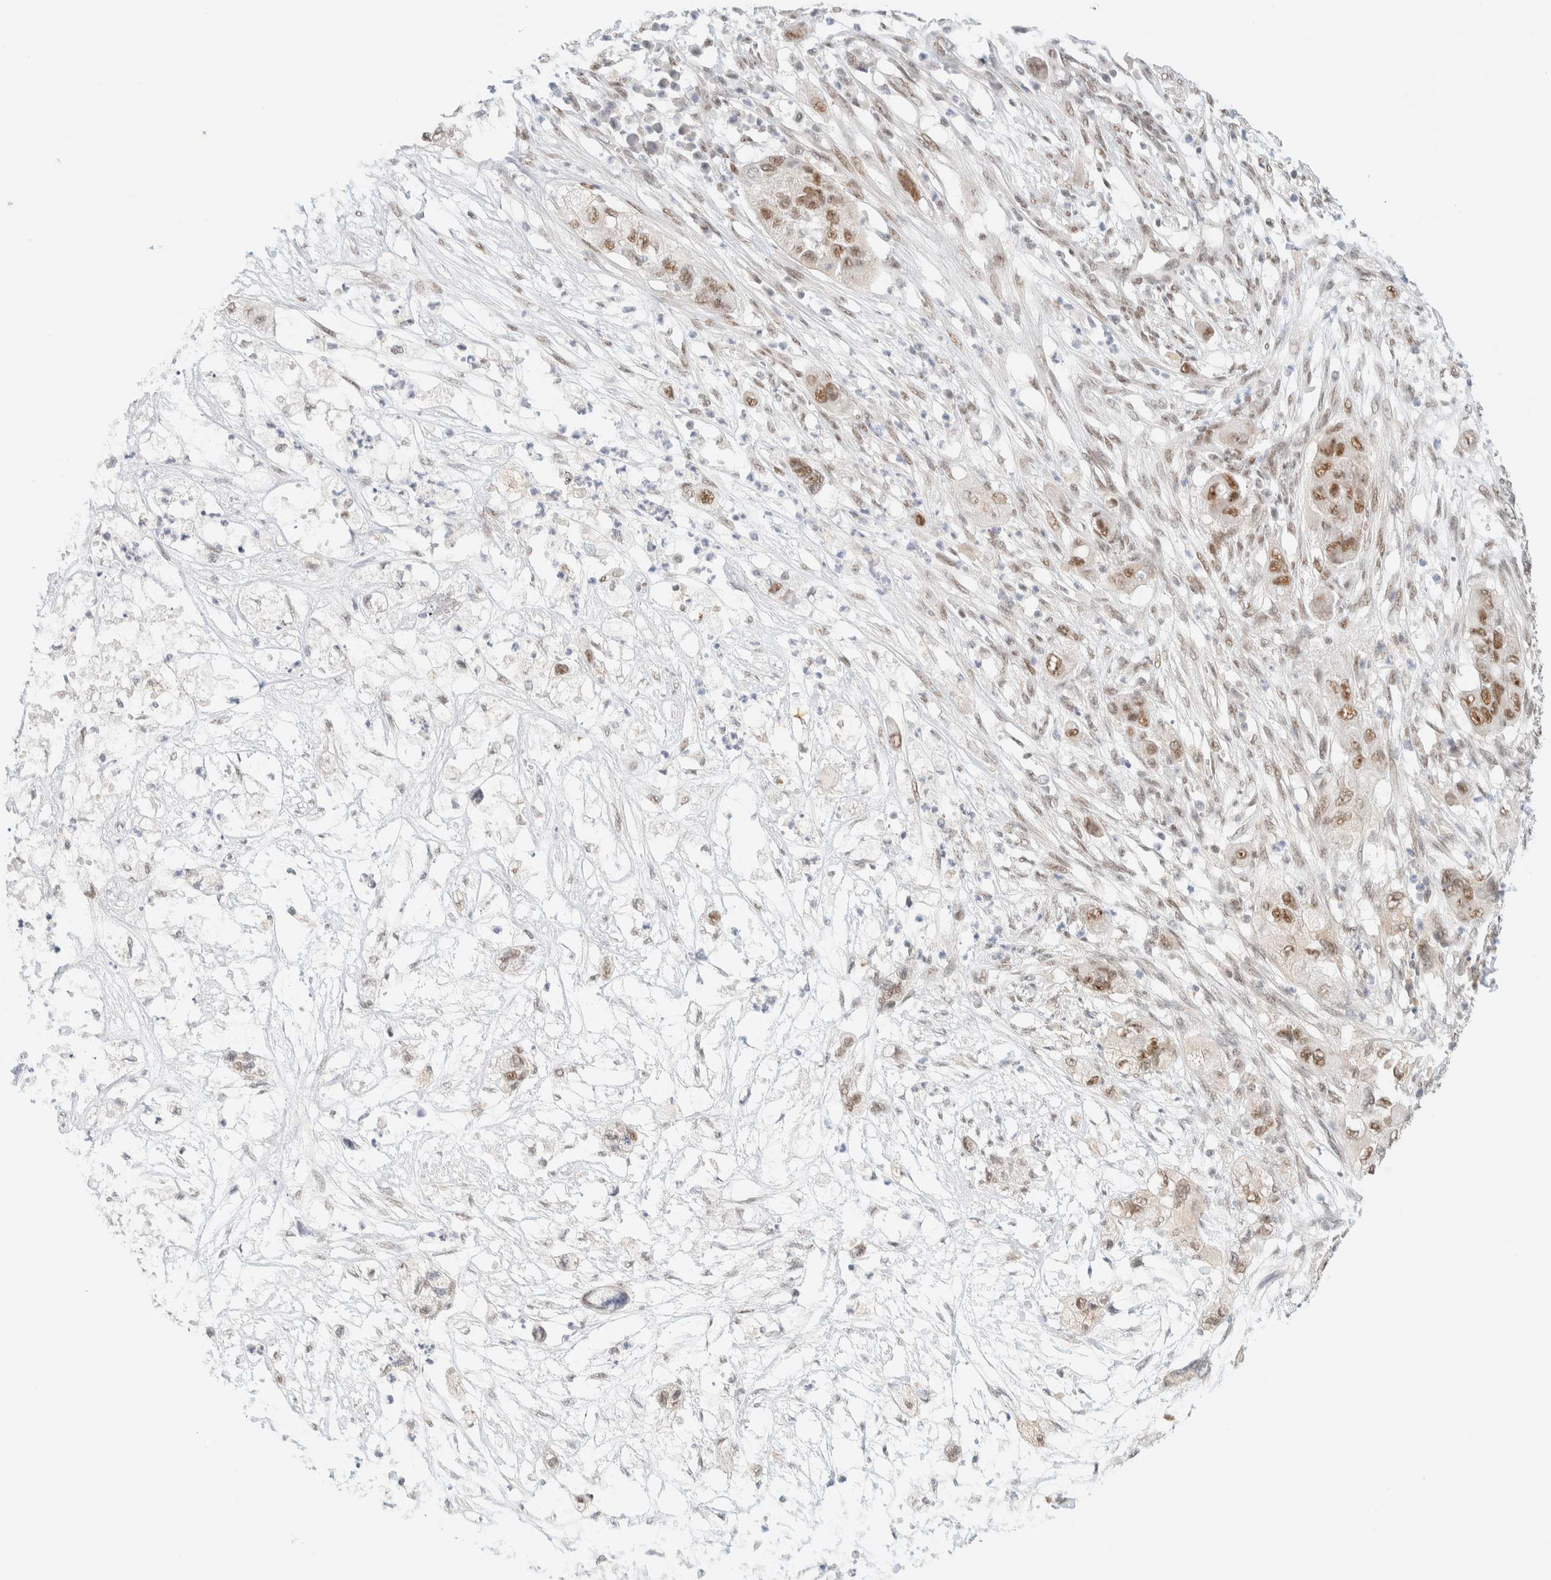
{"staining": {"intensity": "moderate", "quantity": ">75%", "location": "nuclear"}, "tissue": "pancreatic cancer", "cell_type": "Tumor cells", "image_type": "cancer", "snomed": [{"axis": "morphology", "description": "Adenocarcinoma, NOS"}, {"axis": "topography", "description": "Pancreas"}], "caption": "The histopathology image shows a brown stain indicating the presence of a protein in the nuclear of tumor cells in adenocarcinoma (pancreatic).", "gene": "PYGO2", "patient": {"sex": "female", "age": 78}}